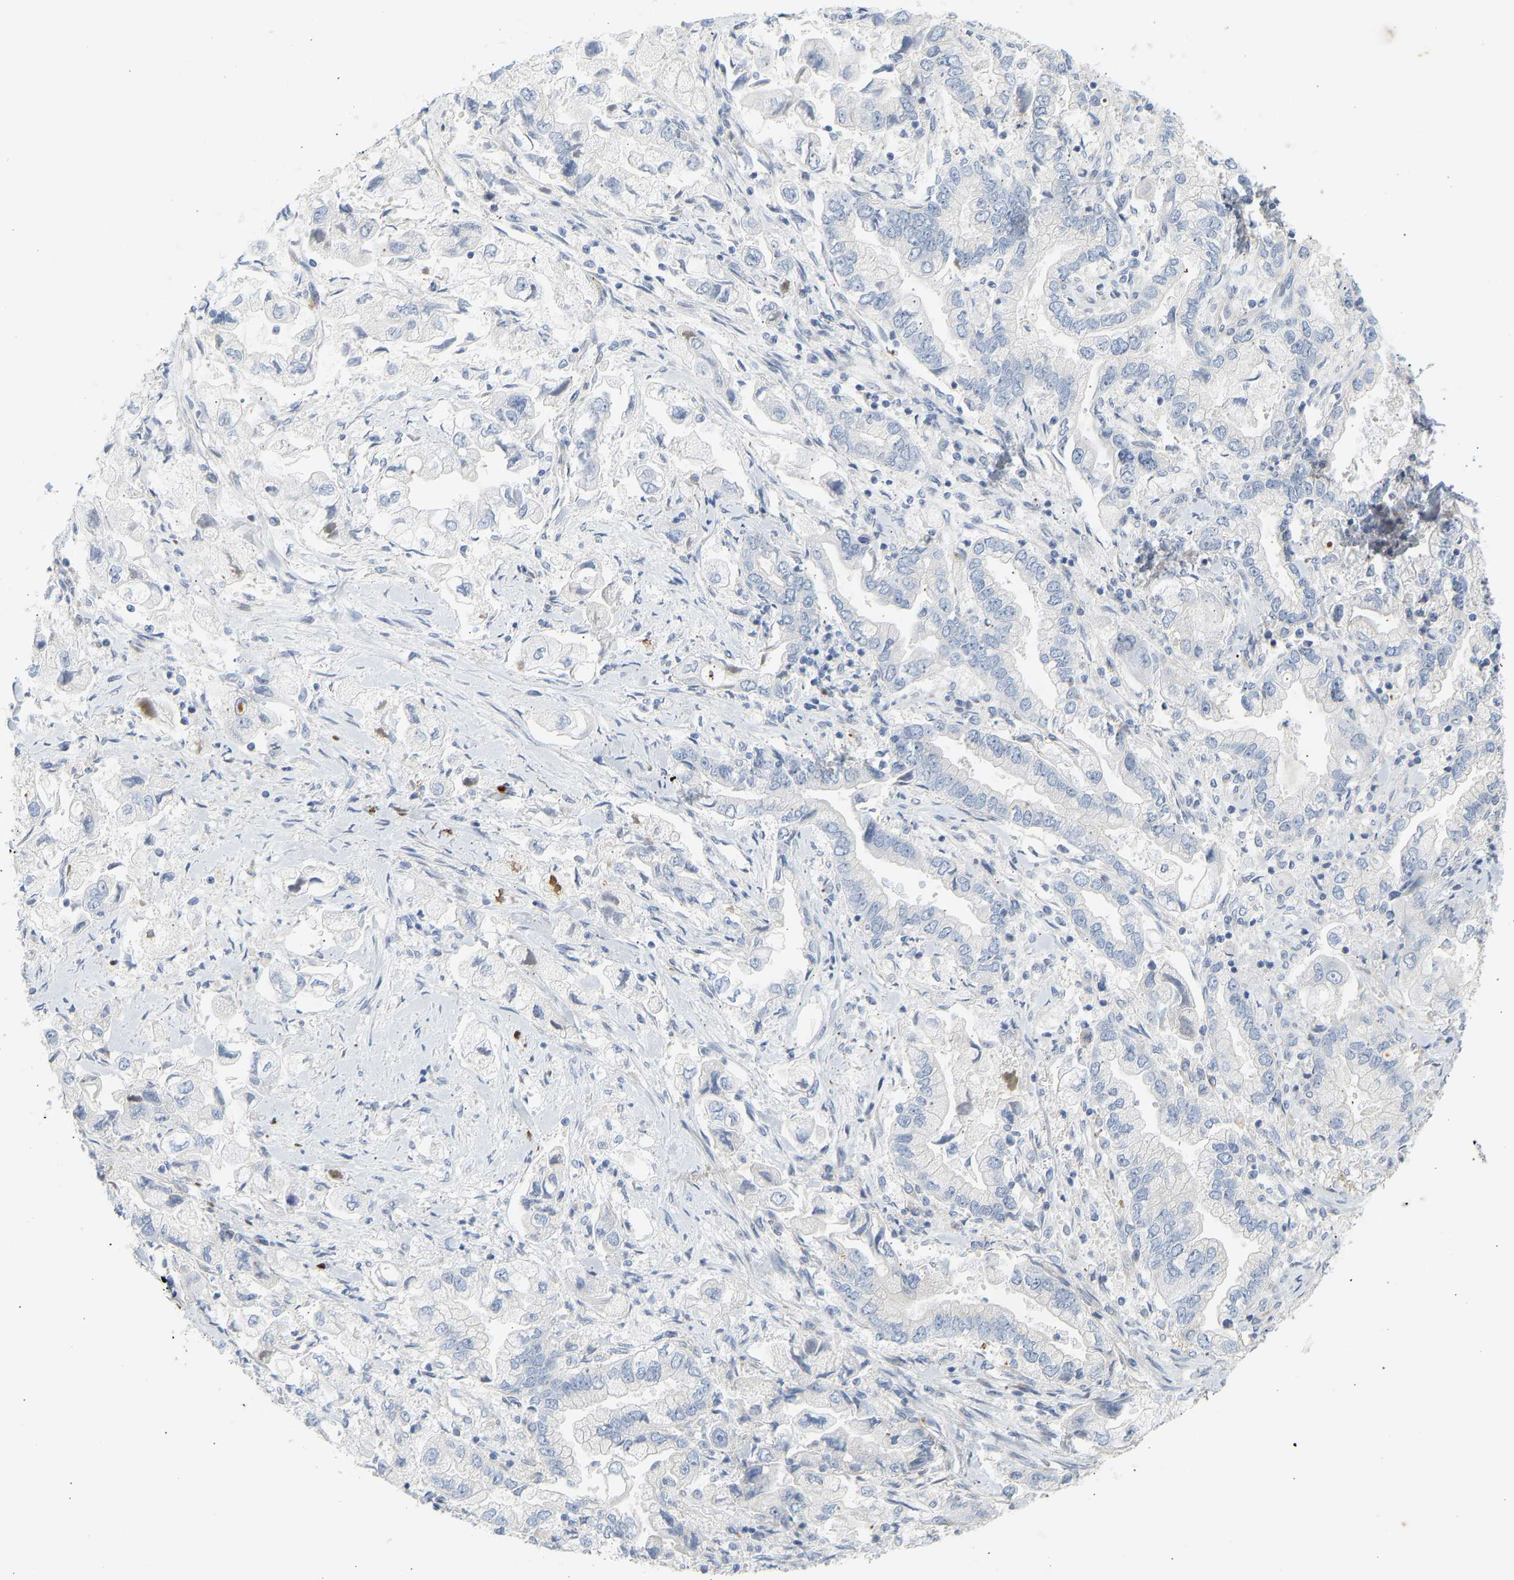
{"staining": {"intensity": "negative", "quantity": "none", "location": "none"}, "tissue": "stomach cancer", "cell_type": "Tumor cells", "image_type": "cancer", "snomed": [{"axis": "morphology", "description": "Normal tissue, NOS"}, {"axis": "morphology", "description": "Adenocarcinoma, NOS"}, {"axis": "topography", "description": "Stomach"}], "caption": "IHC image of stomach cancer stained for a protein (brown), which demonstrates no staining in tumor cells.", "gene": "SLC30A7", "patient": {"sex": "male", "age": 62}}